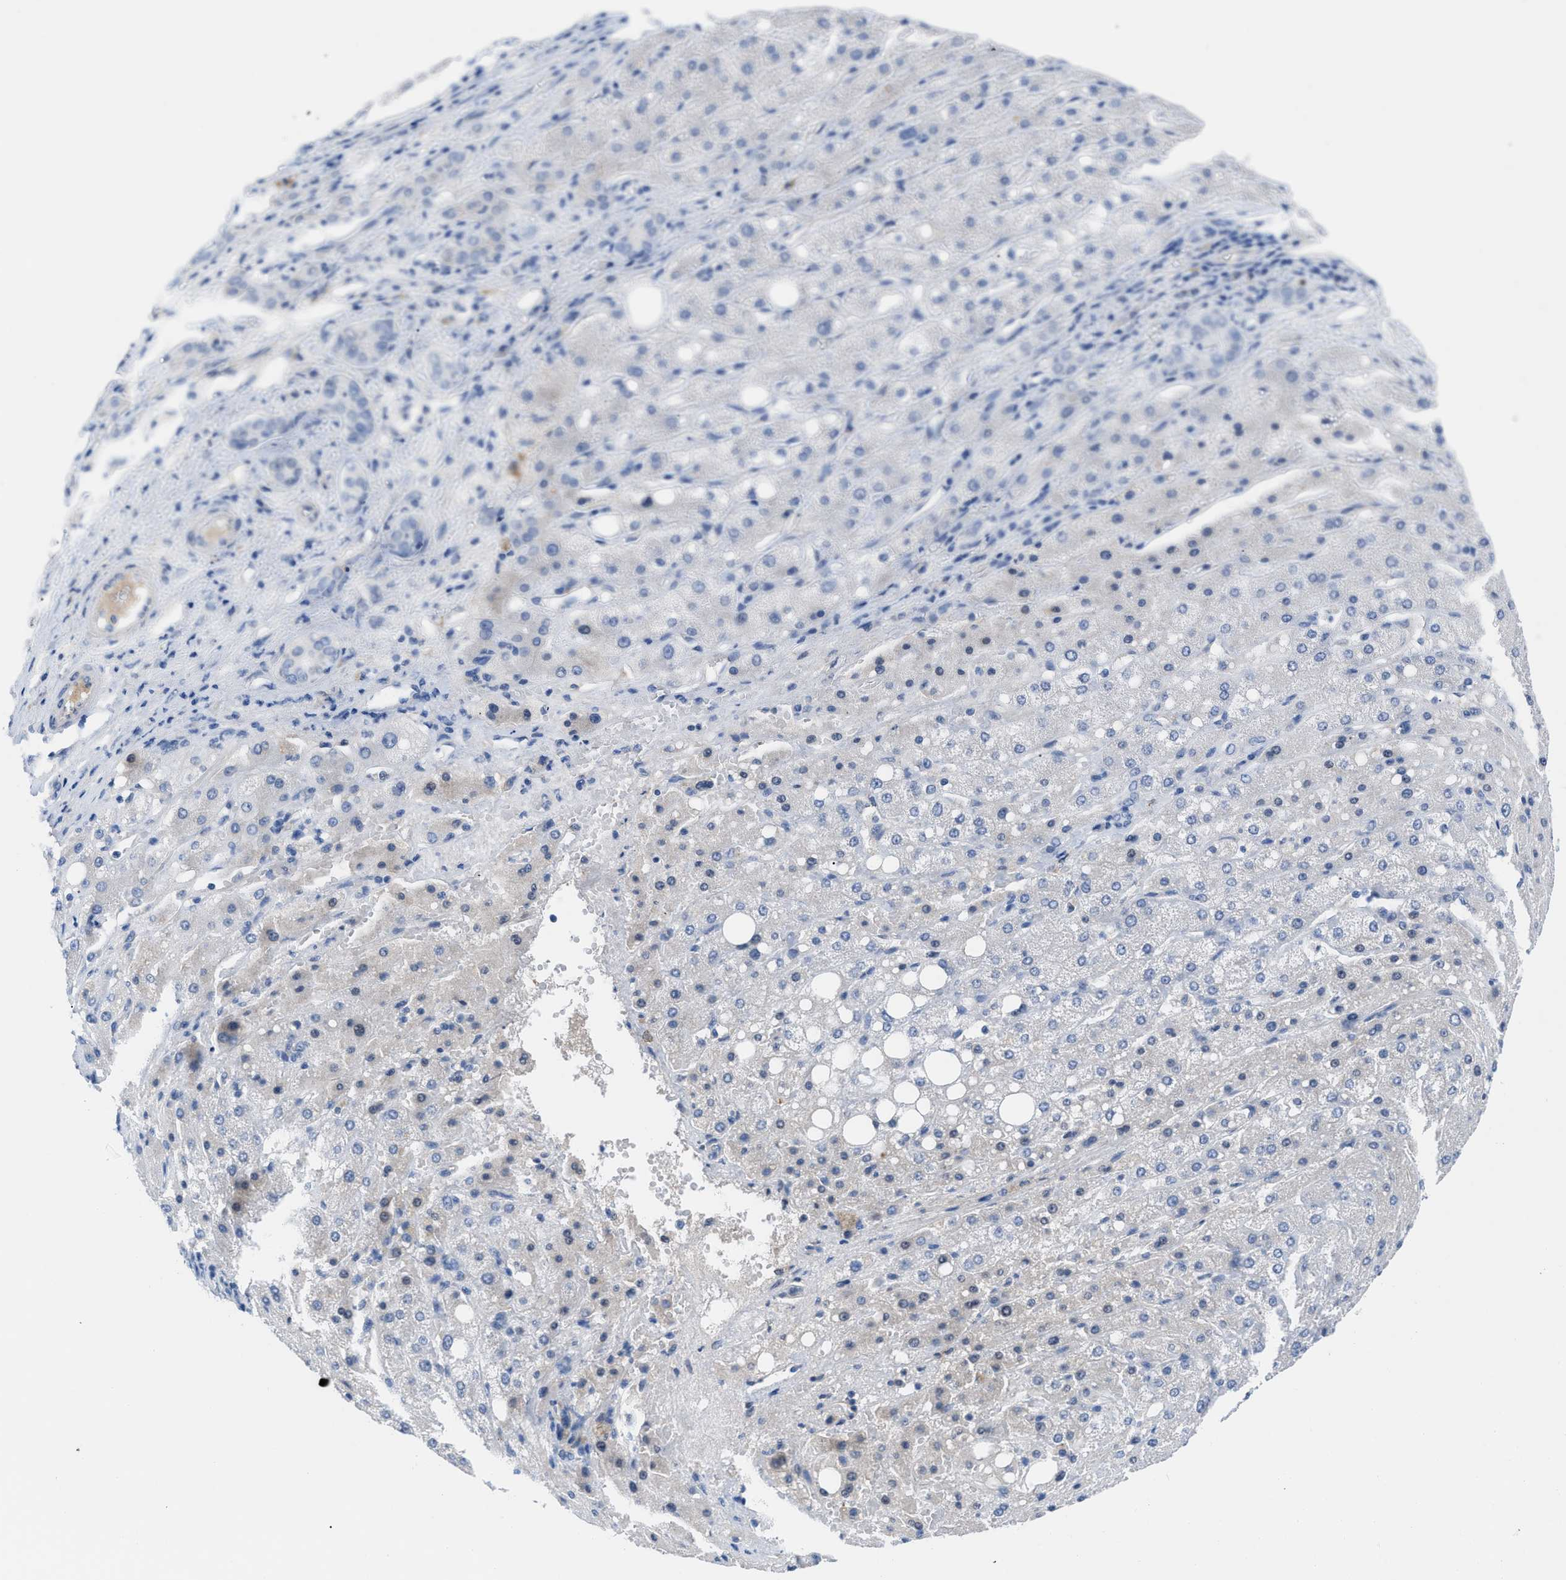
{"staining": {"intensity": "negative", "quantity": "none", "location": "none"}, "tissue": "liver cancer", "cell_type": "Tumor cells", "image_type": "cancer", "snomed": [{"axis": "morphology", "description": "Carcinoma, Hepatocellular, NOS"}, {"axis": "topography", "description": "Liver"}], "caption": "This is an IHC photomicrograph of human liver hepatocellular carcinoma. There is no positivity in tumor cells.", "gene": "HPX", "patient": {"sex": "male", "age": 80}}